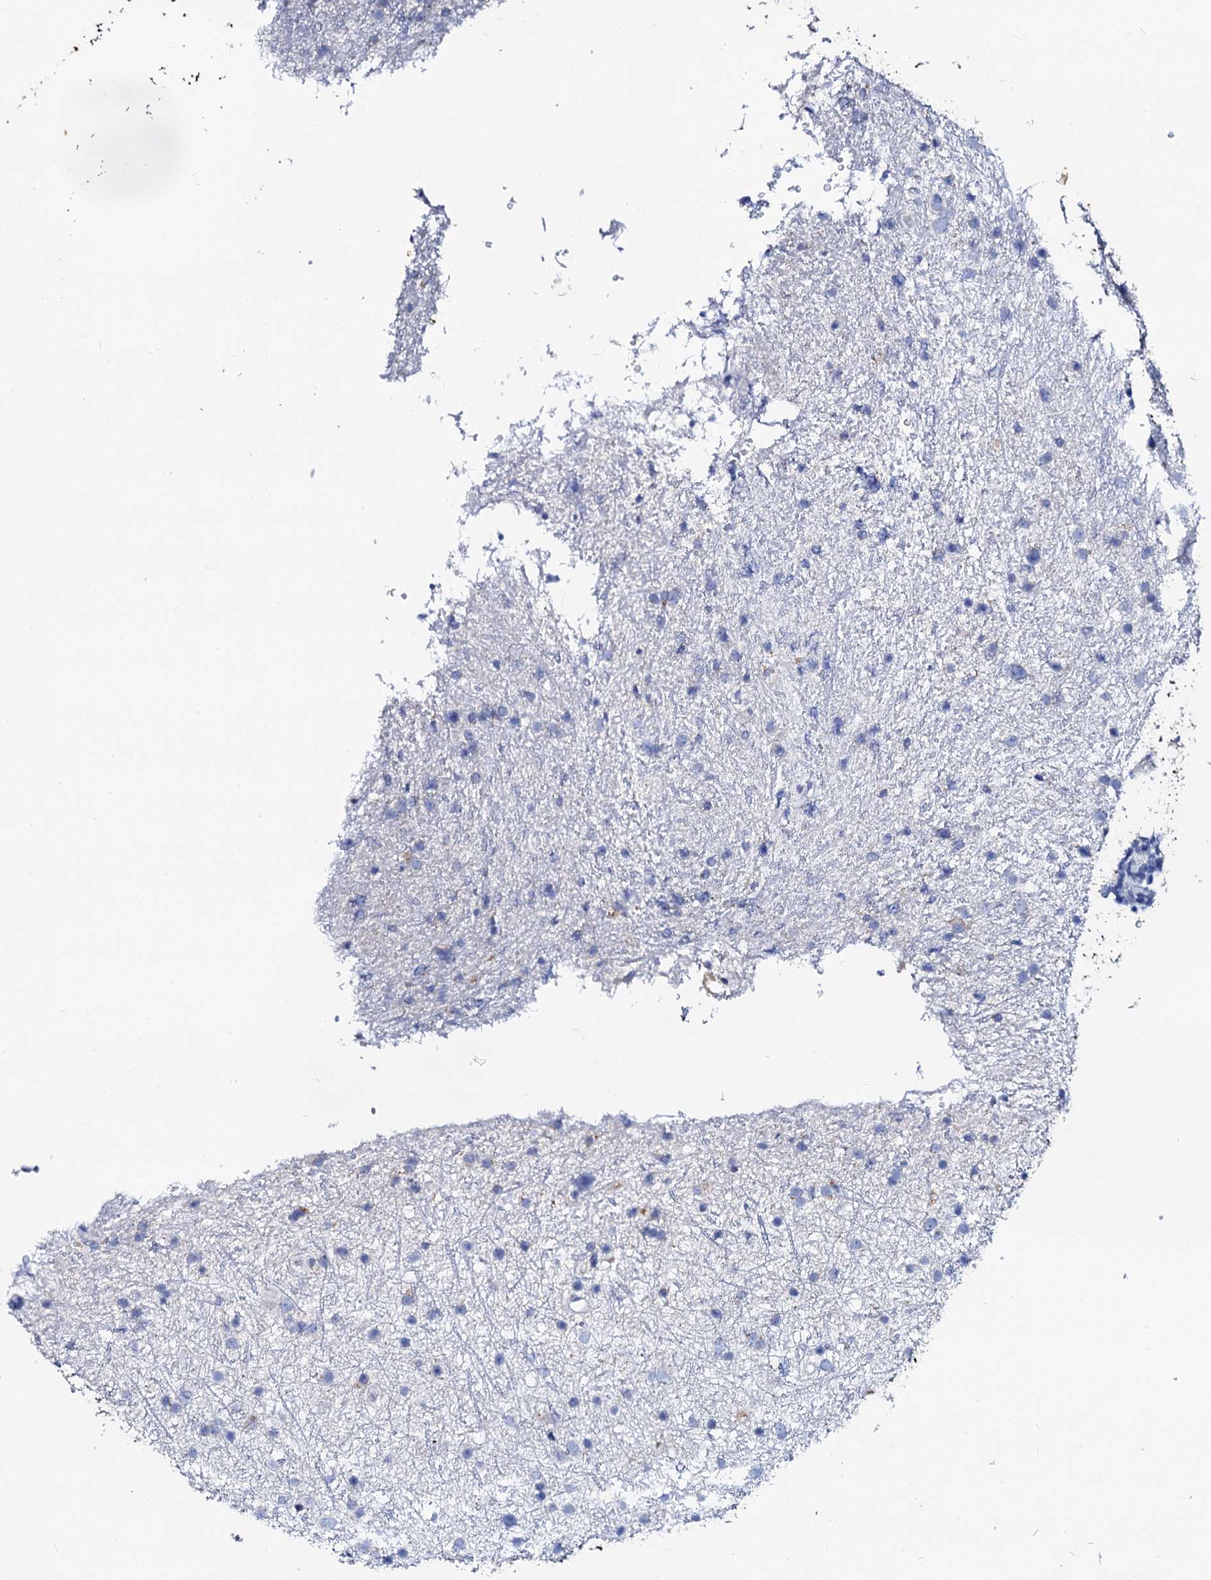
{"staining": {"intensity": "negative", "quantity": "none", "location": "none"}, "tissue": "glioma", "cell_type": "Tumor cells", "image_type": "cancer", "snomed": [{"axis": "morphology", "description": "Glioma, malignant, Low grade"}, {"axis": "topography", "description": "Cerebral cortex"}], "caption": "DAB (3,3'-diaminobenzidine) immunohistochemical staining of human low-grade glioma (malignant) displays no significant staining in tumor cells. The staining is performed using DAB (3,3'-diaminobenzidine) brown chromogen with nuclei counter-stained in using hematoxylin.", "gene": "GLB1L3", "patient": {"sex": "female", "age": 39}}